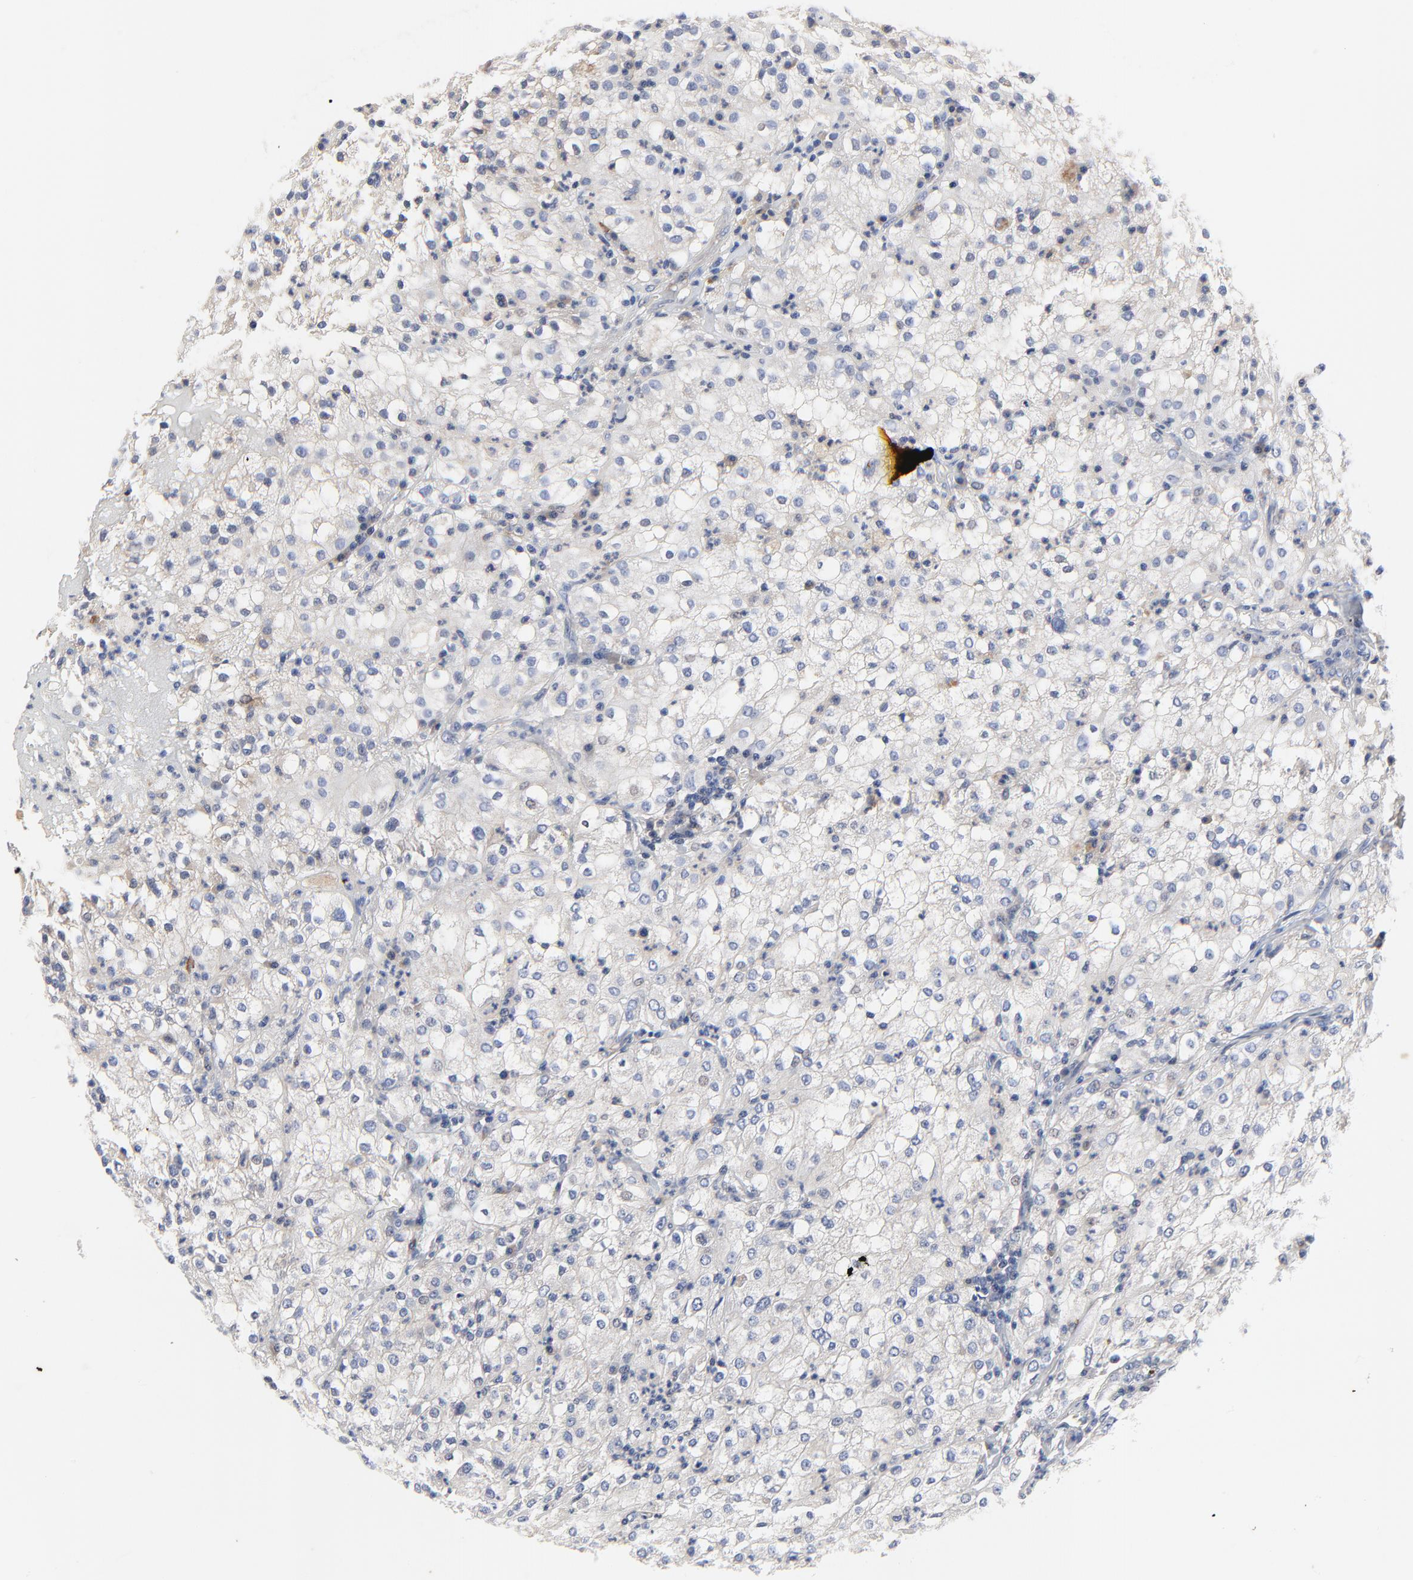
{"staining": {"intensity": "negative", "quantity": "none", "location": "none"}, "tissue": "renal cancer", "cell_type": "Tumor cells", "image_type": "cancer", "snomed": [{"axis": "morphology", "description": "Adenocarcinoma, NOS"}, {"axis": "topography", "description": "Kidney"}], "caption": "High power microscopy photomicrograph of an immunohistochemistry (IHC) photomicrograph of renal adenocarcinoma, revealing no significant expression in tumor cells. Nuclei are stained in blue.", "gene": "VAV2", "patient": {"sex": "male", "age": 59}}